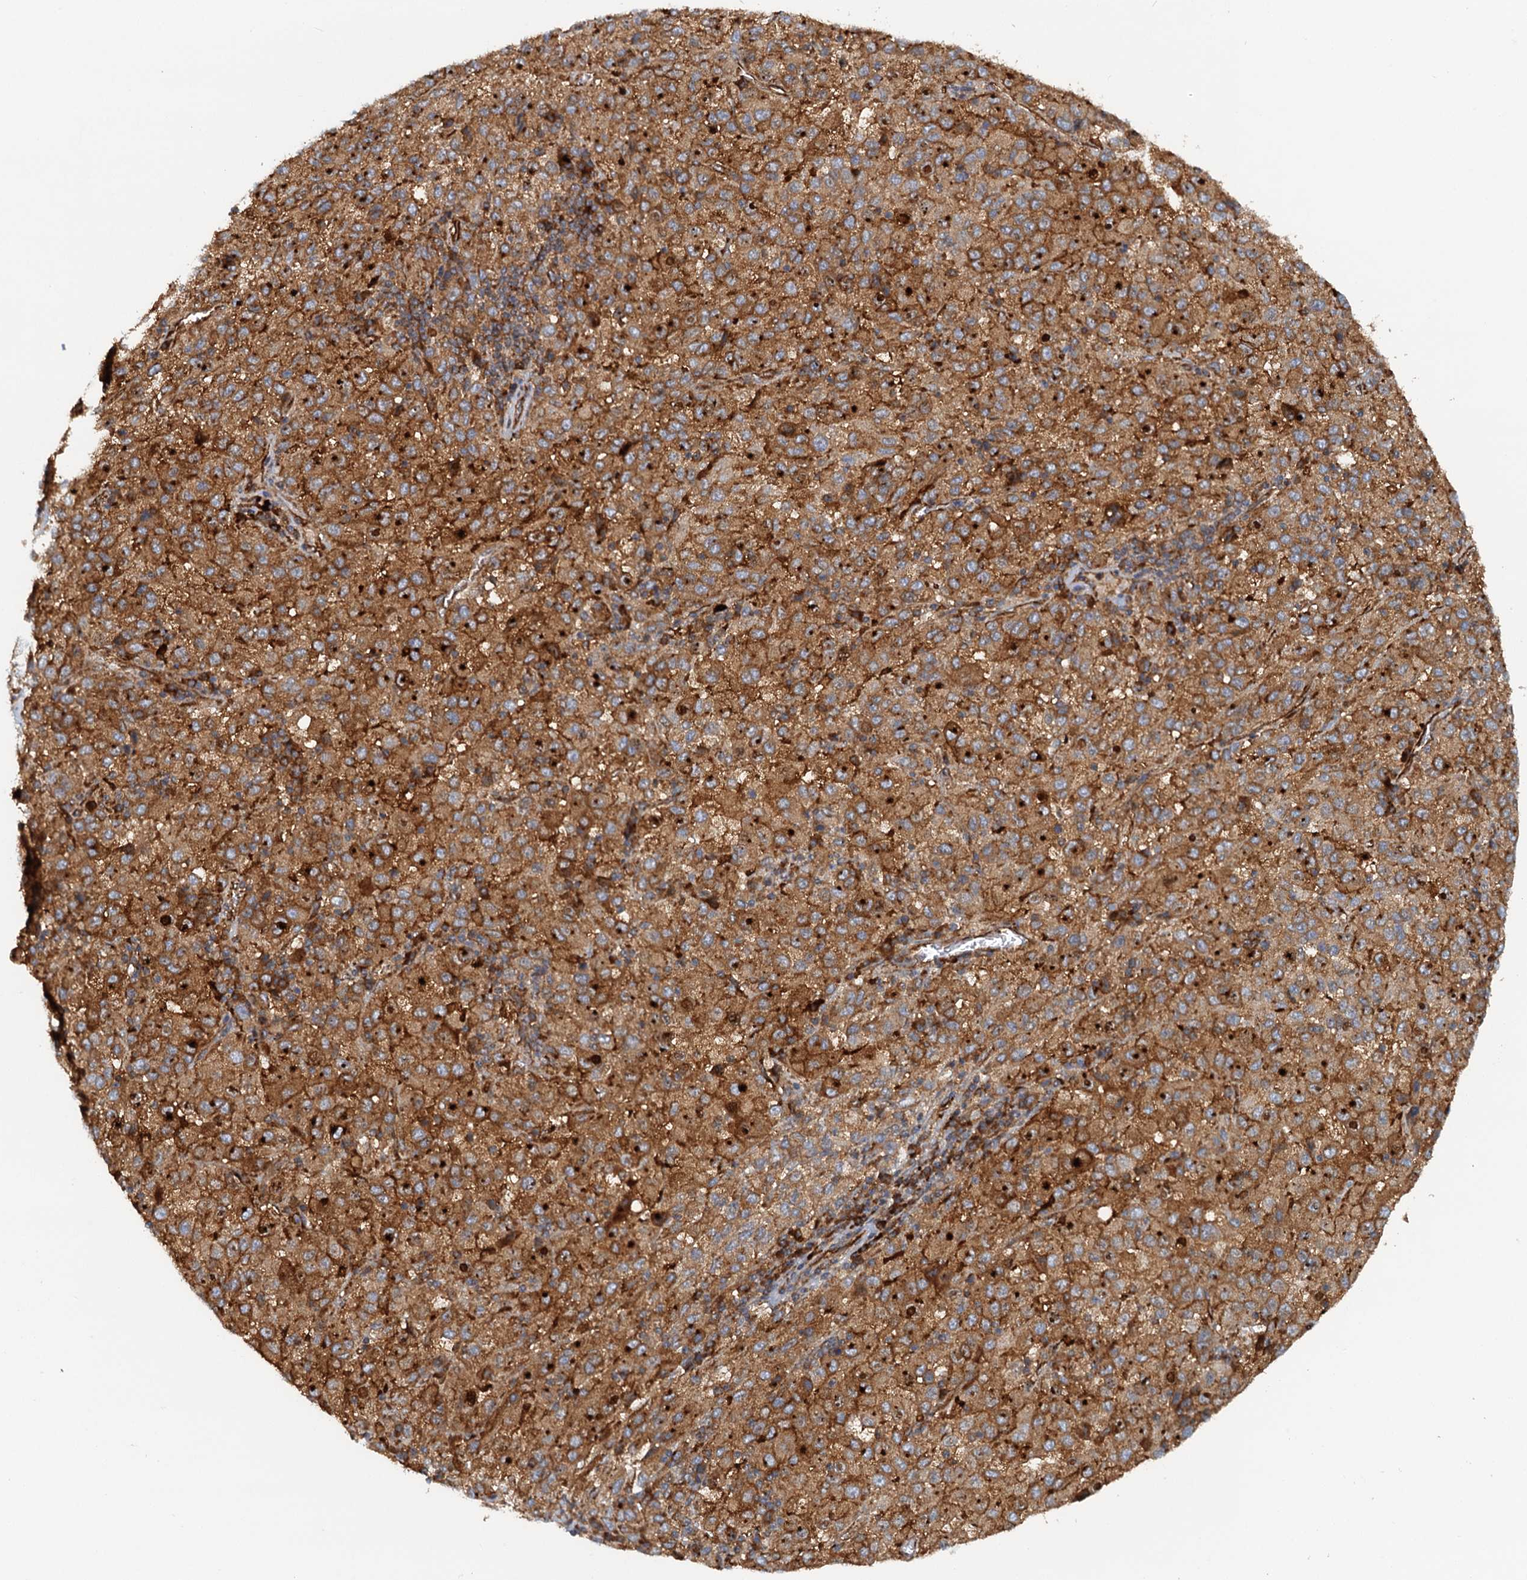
{"staining": {"intensity": "moderate", "quantity": ">75%", "location": "cytoplasmic/membranous"}, "tissue": "melanoma", "cell_type": "Tumor cells", "image_type": "cancer", "snomed": [{"axis": "morphology", "description": "Malignant melanoma, Metastatic site"}, {"axis": "topography", "description": "Lung"}], "caption": "Moderate cytoplasmic/membranous protein positivity is seen in about >75% of tumor cells in malignant melanoma (metastatic site). (brown staining indicates protein expression, while blue staining denotes nuclei).", "gene": "NIPAL3", "patient": {"sex": "male", "age": 64}}